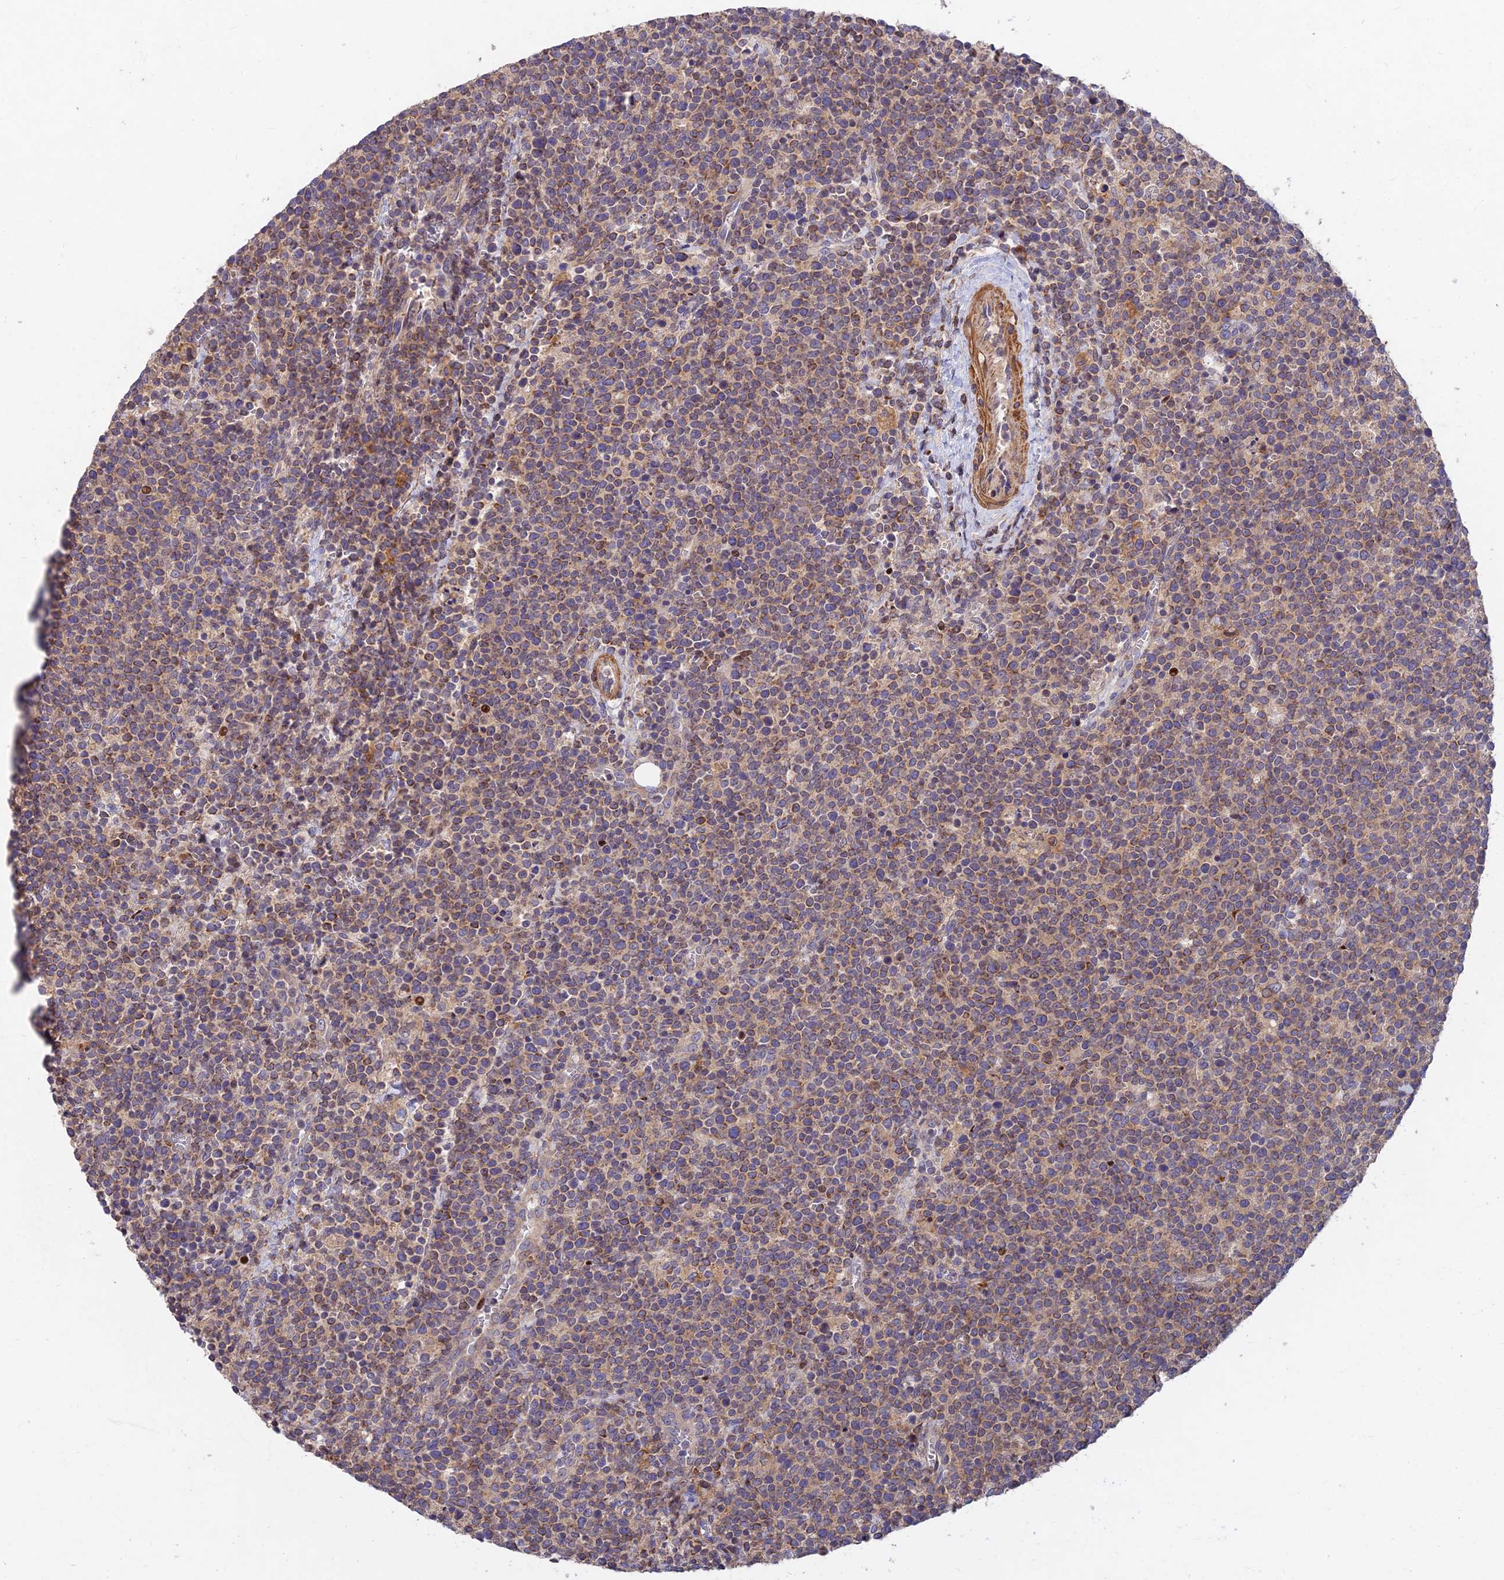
{"staining": {"intensity": "weak", "quantity": ">75%", "location": "cytoplasmic/membranous"}, "tissue": "lymphoma", "cell_type": "Tumor cells", "image_type": "cancer", "snomed": [{"axis": "morphology", "description": "Malignant lymphoma, non-Hodgkin's type, High grade"}, {"axis": "topography", "description": "Lymph node"}], "caption": "The image displays immunohistochemical staining of high-grade malignant lymphoma, non-Hodgkin's type. There is weak cytoplasmic/membranous expression is appreciated in about >75% of tumor cells.", "gene": "RELCH", "patient": {"sex": "male", "age": 61}}